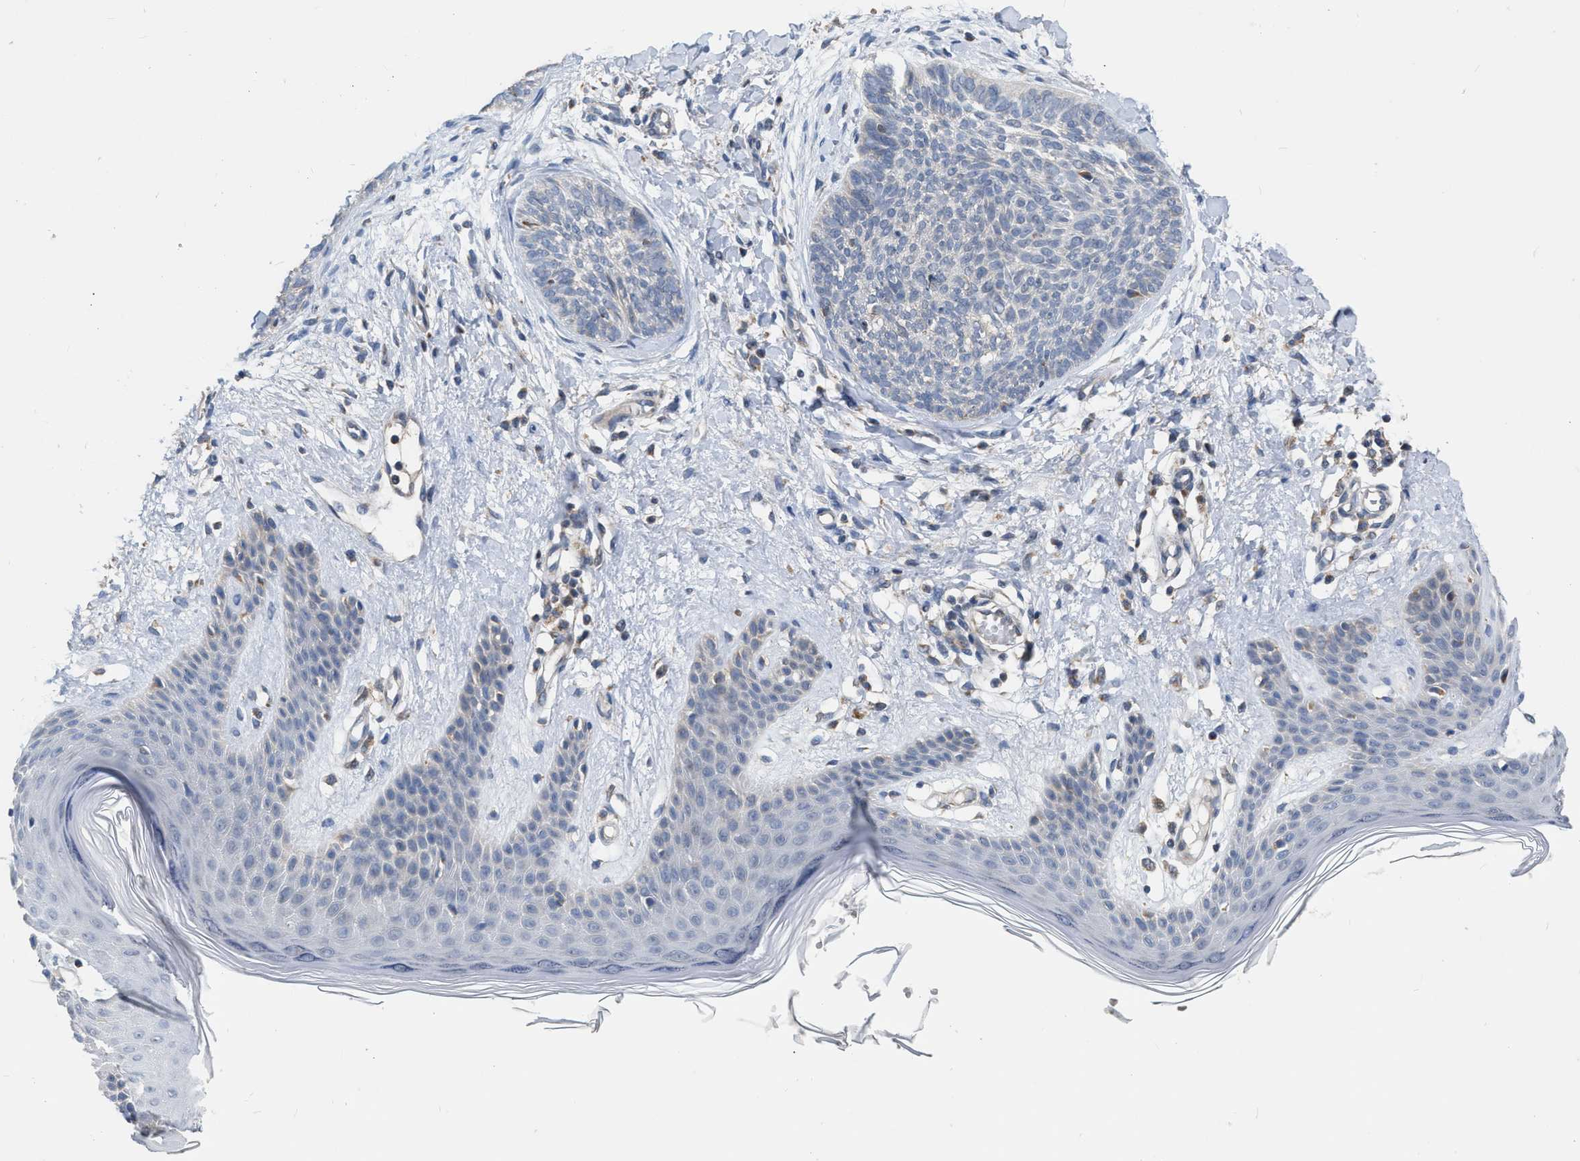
{"staining": {"intensity": "negative", "quantity": "none", "location": "none"}, "tissue": "skin cancer", "cell_type": "Tumor cells", "image_type": "cancer", "snomed": [{"axis": "morphology", "description": "Basal cell carcinoma"}, {"axis": "topography", "description": "Skin"}], "caption": "Tumor cells are negative for protein expression in human skin cancer. The staining is performed using DAB brown chromogen with nuclei counter-stained in using hematoxylin.", "gene": "DDX56", "patient": {"sex": "female", "age": 59}}